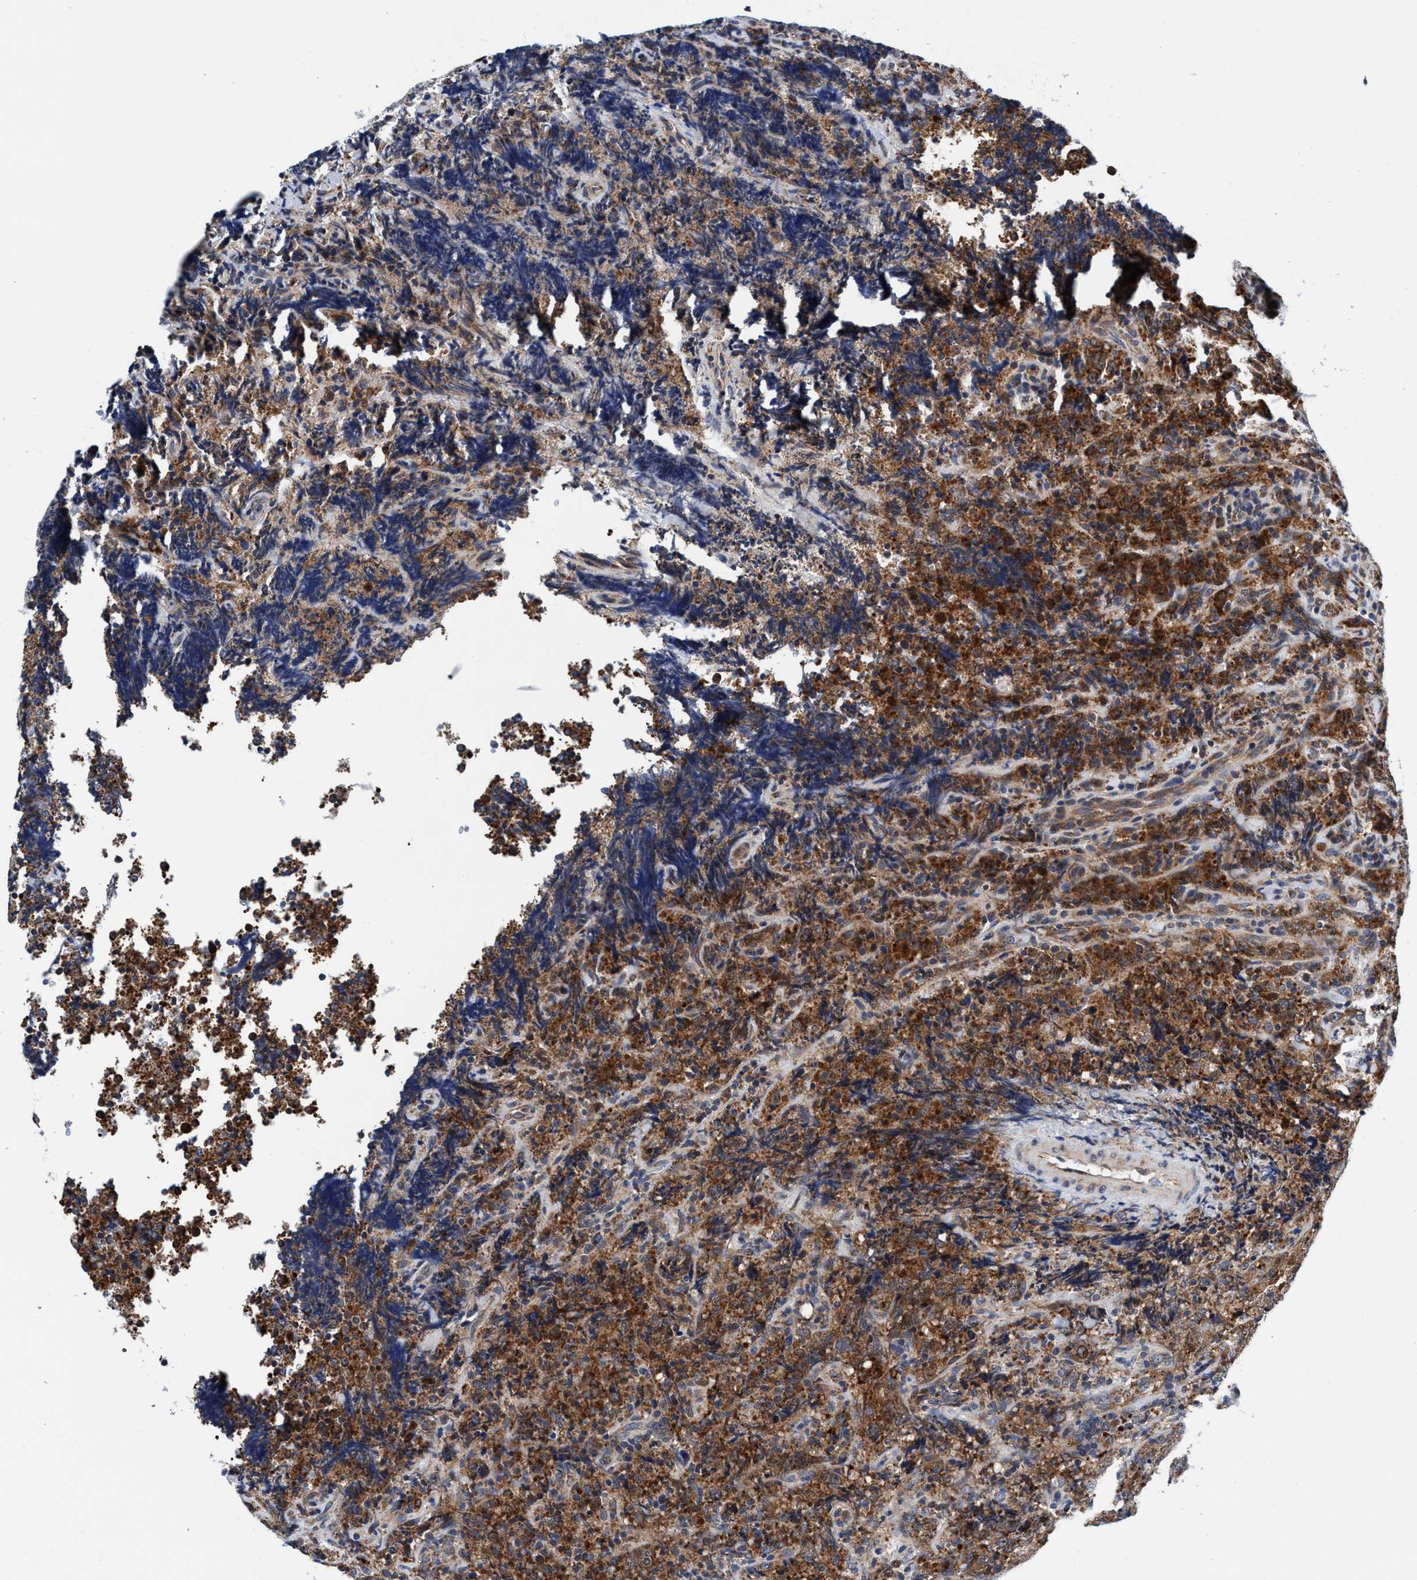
{"staining": {"intensity": "moderate", "quantity": ">75%", "location": "cytoplasmic/membranous"}, "tissue": "lymphoma", "cell_type": "Tumor cells", "image_type": "cancer", "snomed": [{"axis": "morphology", "description": "Malignant lymphoma, non-Hodgkin's type, High grade"}, {"axis": "topography", "description": "Tonsil"}], "caption": "High-grade malignant lymphoma, non-Hodgkin's type stained with immunohistochemistry (IHC) exhibits moderate cytoplasmic/membranous positivity in about >75% of tumor cells.", "gene": "AGAP2", "patient": {"sex": "female", "age": 36}}